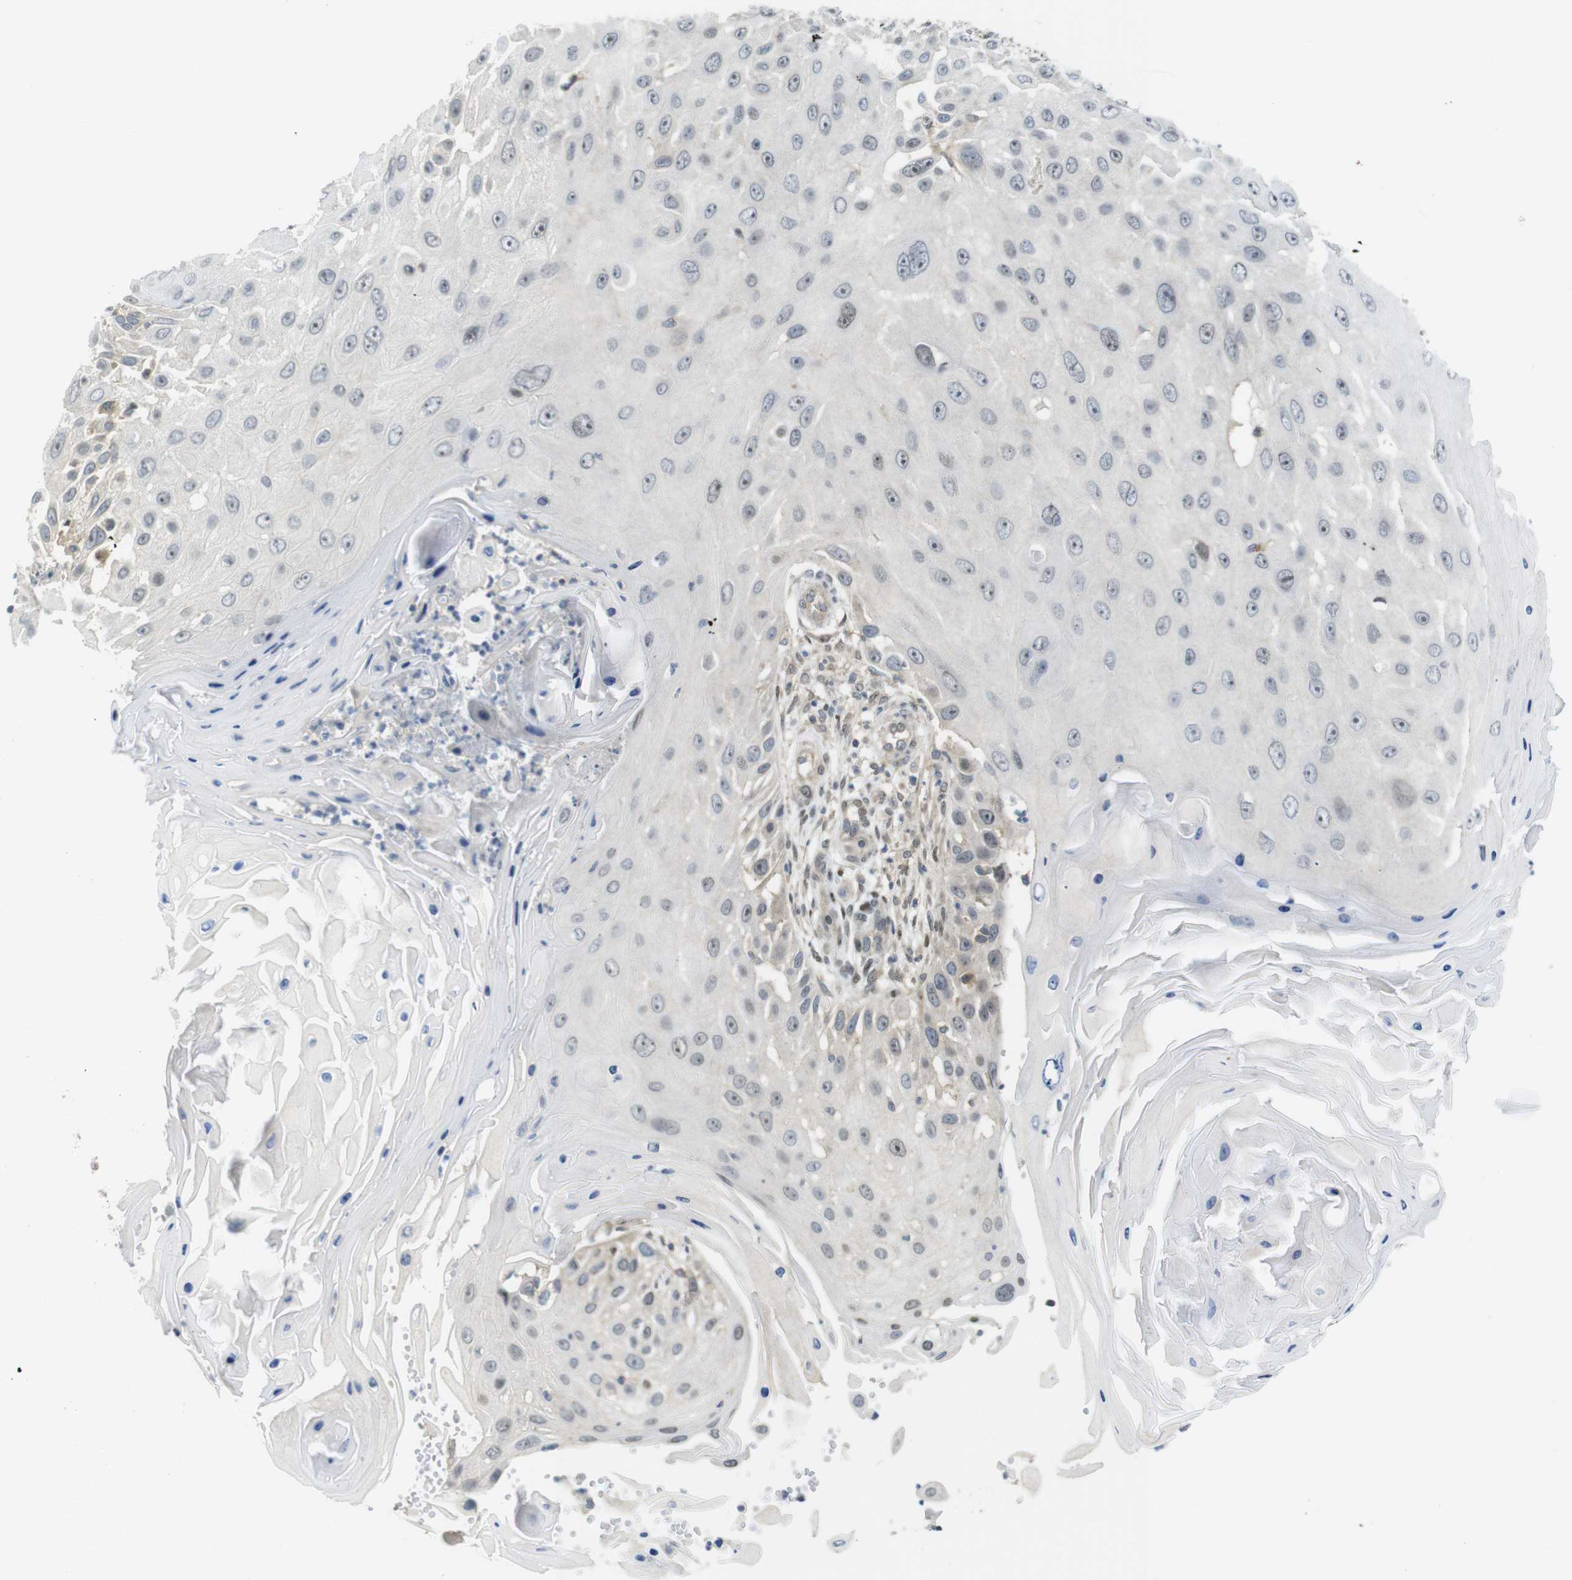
{"staining": {"intensity": "weak", "quantity": "25%-75%", "location": "cytoplasmic/membranous,nuclear"}, "tissue": "skin cancer", "cell_type": "Tumor cells", "image_type": "cancer", "snomed": [{"axis": "morphology", "description": "Squamous cell carcinoma, NOS"}, {"axis": "topography", "description": "Skin"}], "caption": "Skin squamous cell carcinoma stained for a protein (brown) shows weak cytoplasmic/membranous and nuclear positive staining in about 25%-75% of tumor cells.", "gene": "RCC1", "patient": {"sex": "female", "age": 44}}